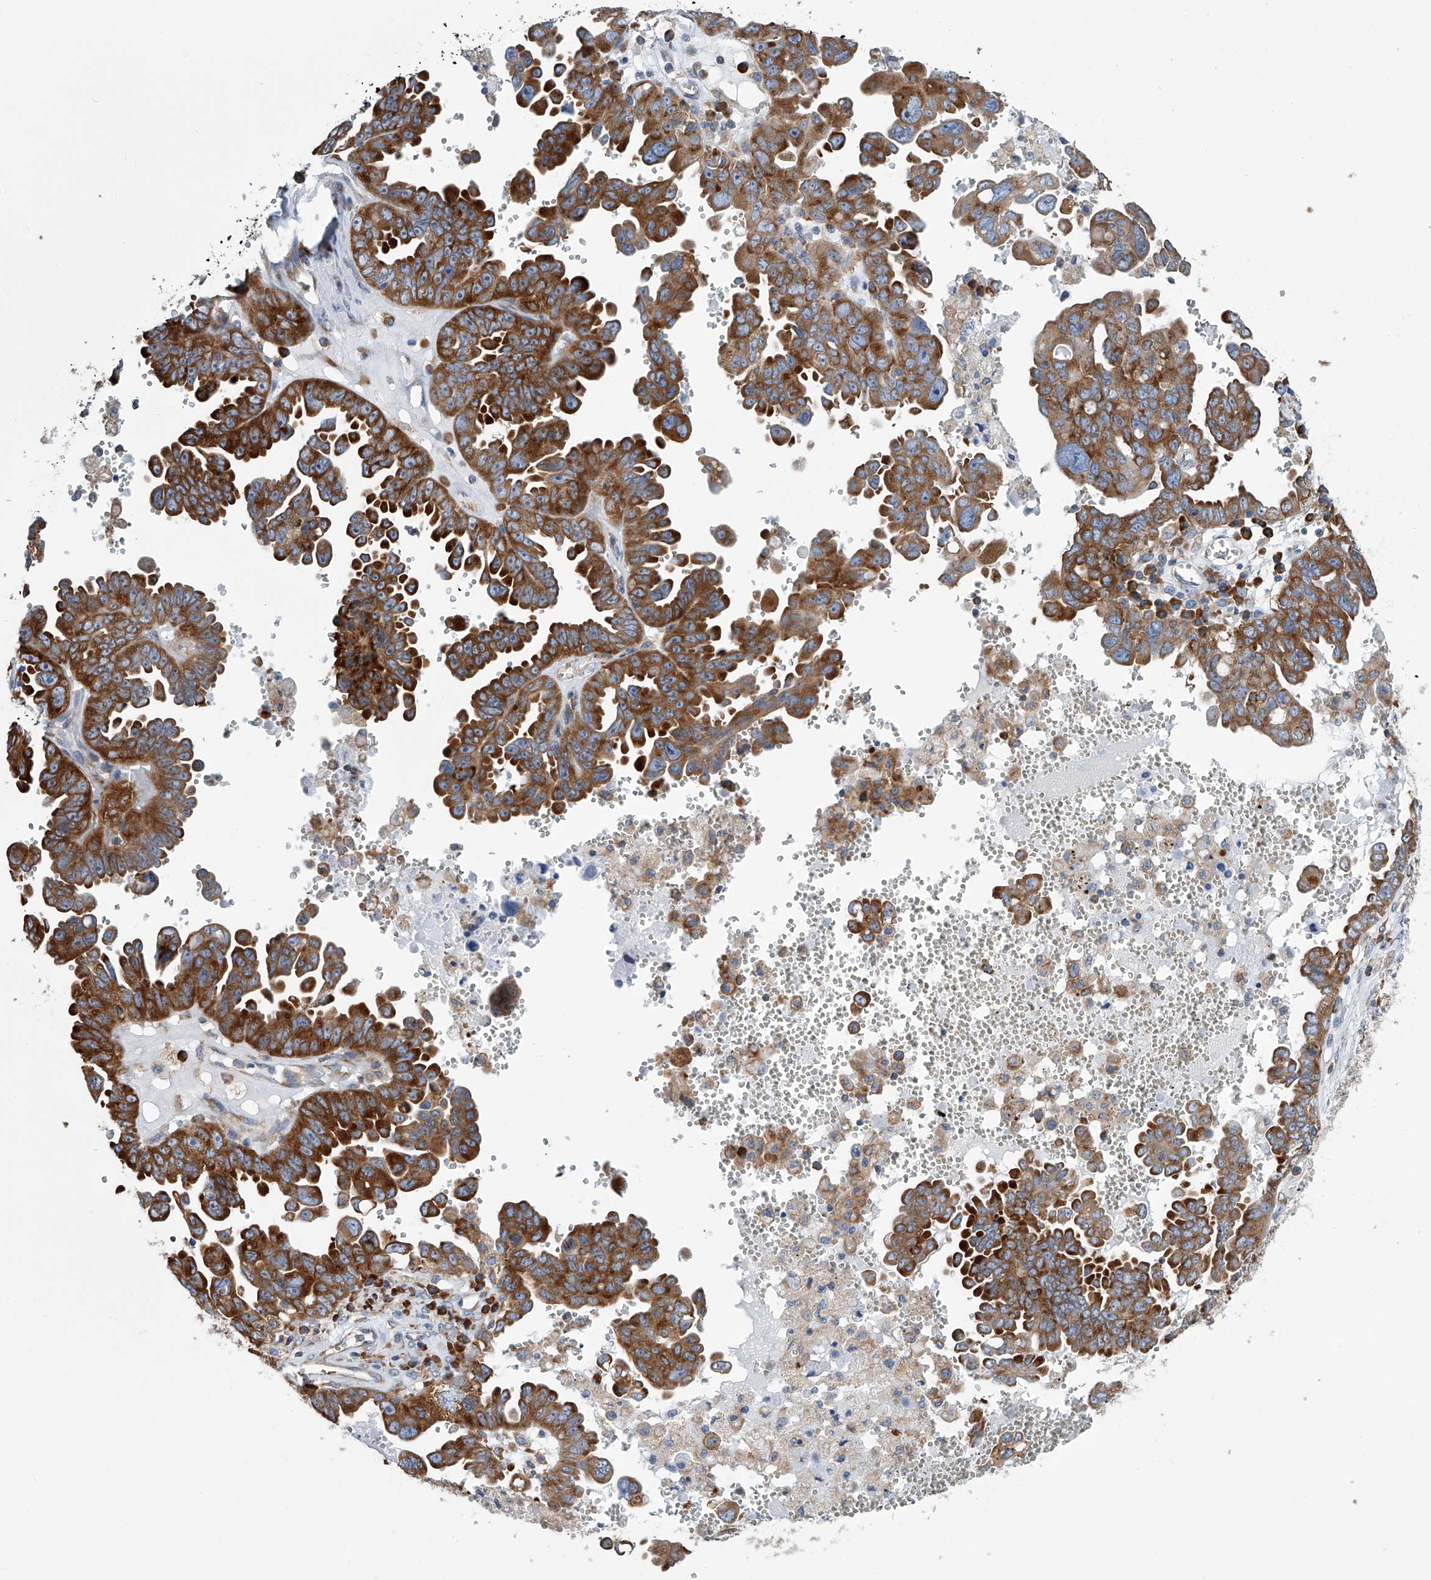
{"staining": {"intensity": "strong", "quantity": ">75%", "location": "cytoplasmic/membranous"}, "tissue": "ovarian cancer", "cell_type": "Tumor cells", "image_type": "cancer", "snomed": [{"axis": "morphology", "description": "Carcinoma, endometroid"}, {"axis": "topography", "description": "Ovary"}], "caption": "Immunohistochemistry (IHC) micrograph of human ovarian cancer (endometroid carcinoma) stained for a protein (brown), which demonstrates high levels of strong cytoplasmic/membranous positivity in approximately >75% of tumor cells.", "gene": "RPL26L1", "patient": {"sex": "female", "age": 62}}